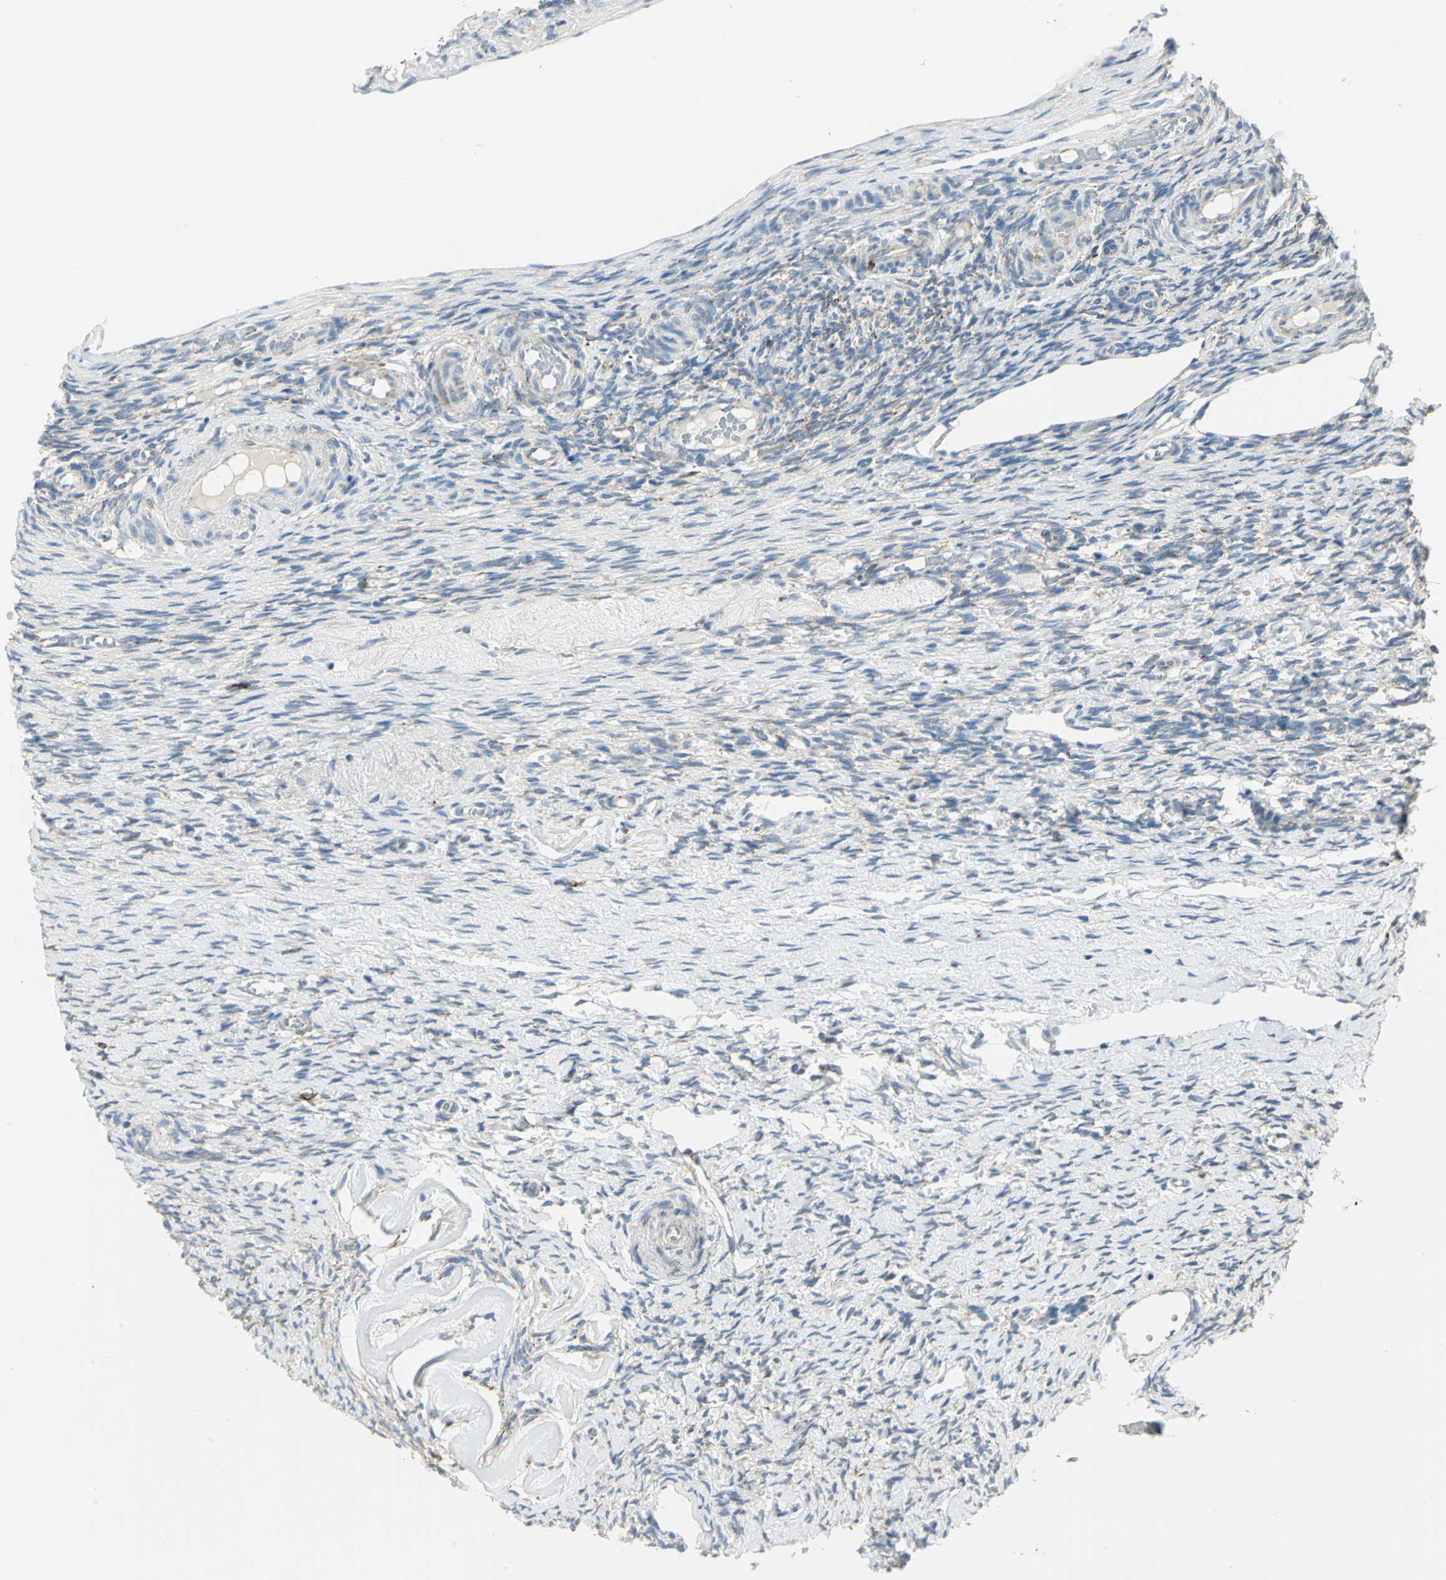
{"staining": {"intensity": "weak", "quantity": ">75%", "location": "cytoplasmic/membranous"}, "tissue": "ovary", "cell_type": "Follicle cells", "image_type": "normal", "snomed": [{"axis": "morphology", "description": "Normal tissue, NOS"}, {"axis": "topography", "description": "Ovary"}], "caption": "Ovary stained for a protein demonstrates weak cytoplasmic/membranous positivity in follicle cells. The protein is shown in brown color, while the nuclei are stained blue.", "gene": "ACADM", "patient": {"sex": "female", "age": 60}}